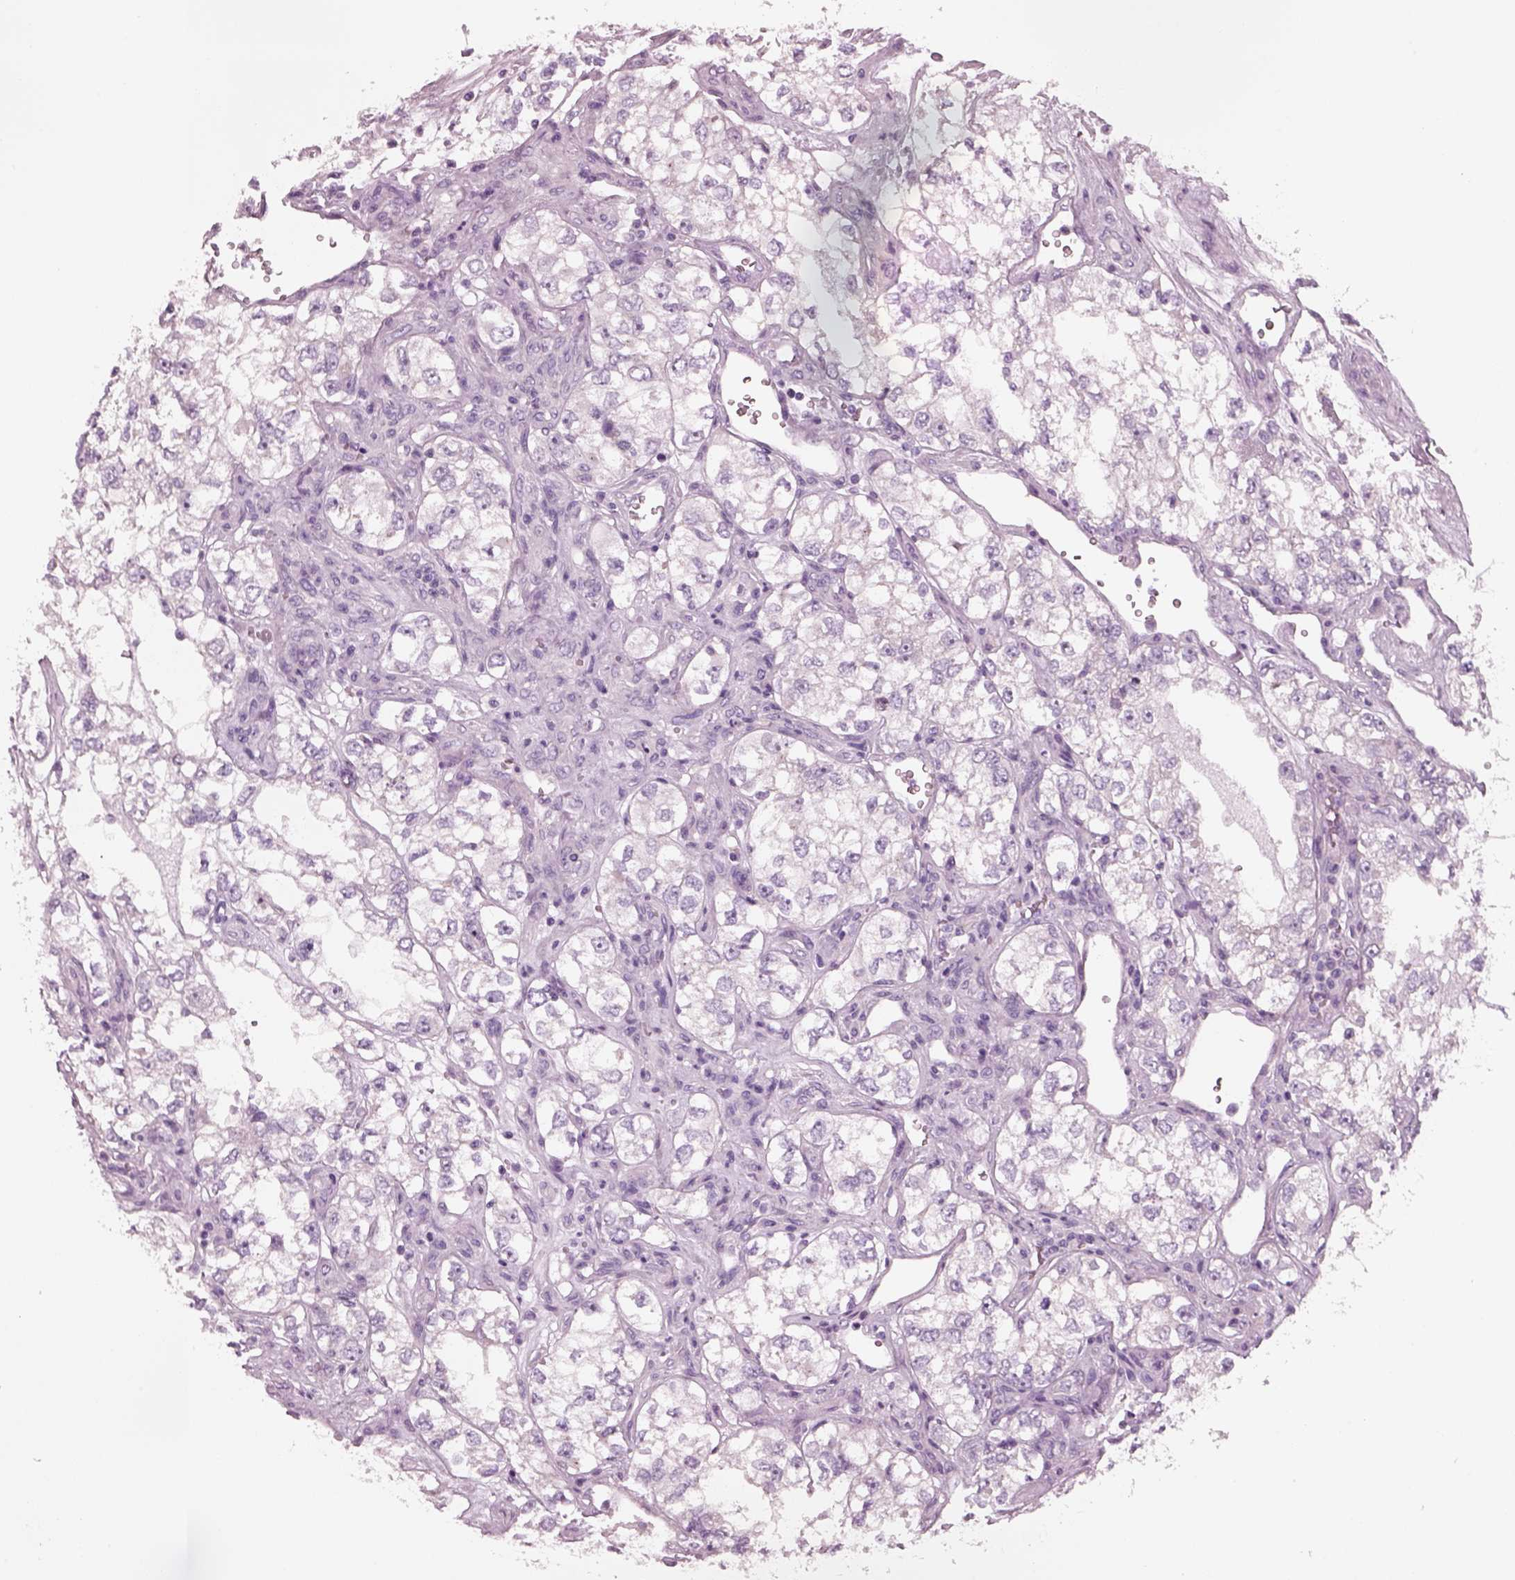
{"staining": {"intensity": "negative", "quantity": "none", "location": "none"}, "tissue": "renal cancer", "cell_type": "Tumor cells", "image_type": "cancer", "snomed": [{"axis": "morphology", "description": "Adenocarcinoma, NOS"}, {"axis": "topography", "description": "Kidney"}], "caption": "Tumor cells are negative for protein expression in human renal cancer.", "gene": "SLC27A2", "patient": {"sex": "female", "age": 59}}